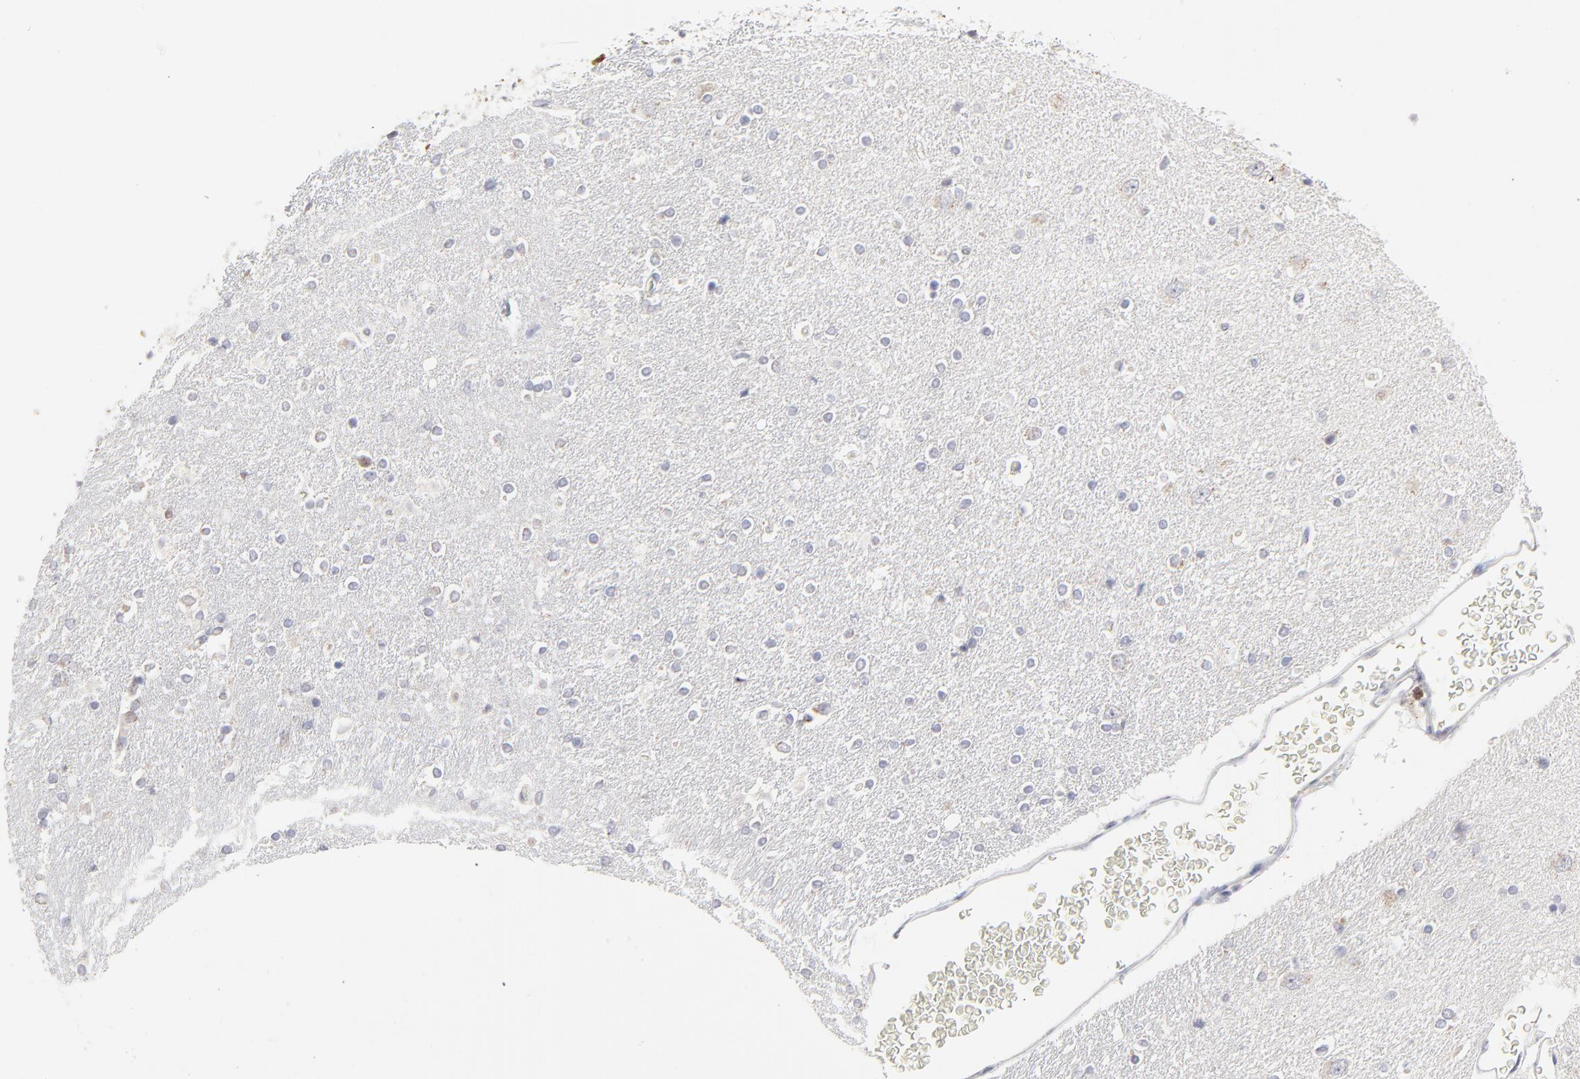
{"staining": {"intensity": "weak", "quantity": "<25%", "location": "cytoplasmic/membranous"}, "tissue": "caudate", "cell_type": "Glial cells", "image_type": "normal", "snomed": [{"axis": "morphology", "description": "Normal tissue, NOS"}, {"axis": "topography", "description": "Lateral ventricle wall"}], "caption": "IHC micrograph of unremarkable human caudate stained for a protein (brown), which reveals no positivity in glial cells.", "gene": "NCAPH", "patient": {"sex": "female", "age": 54}}